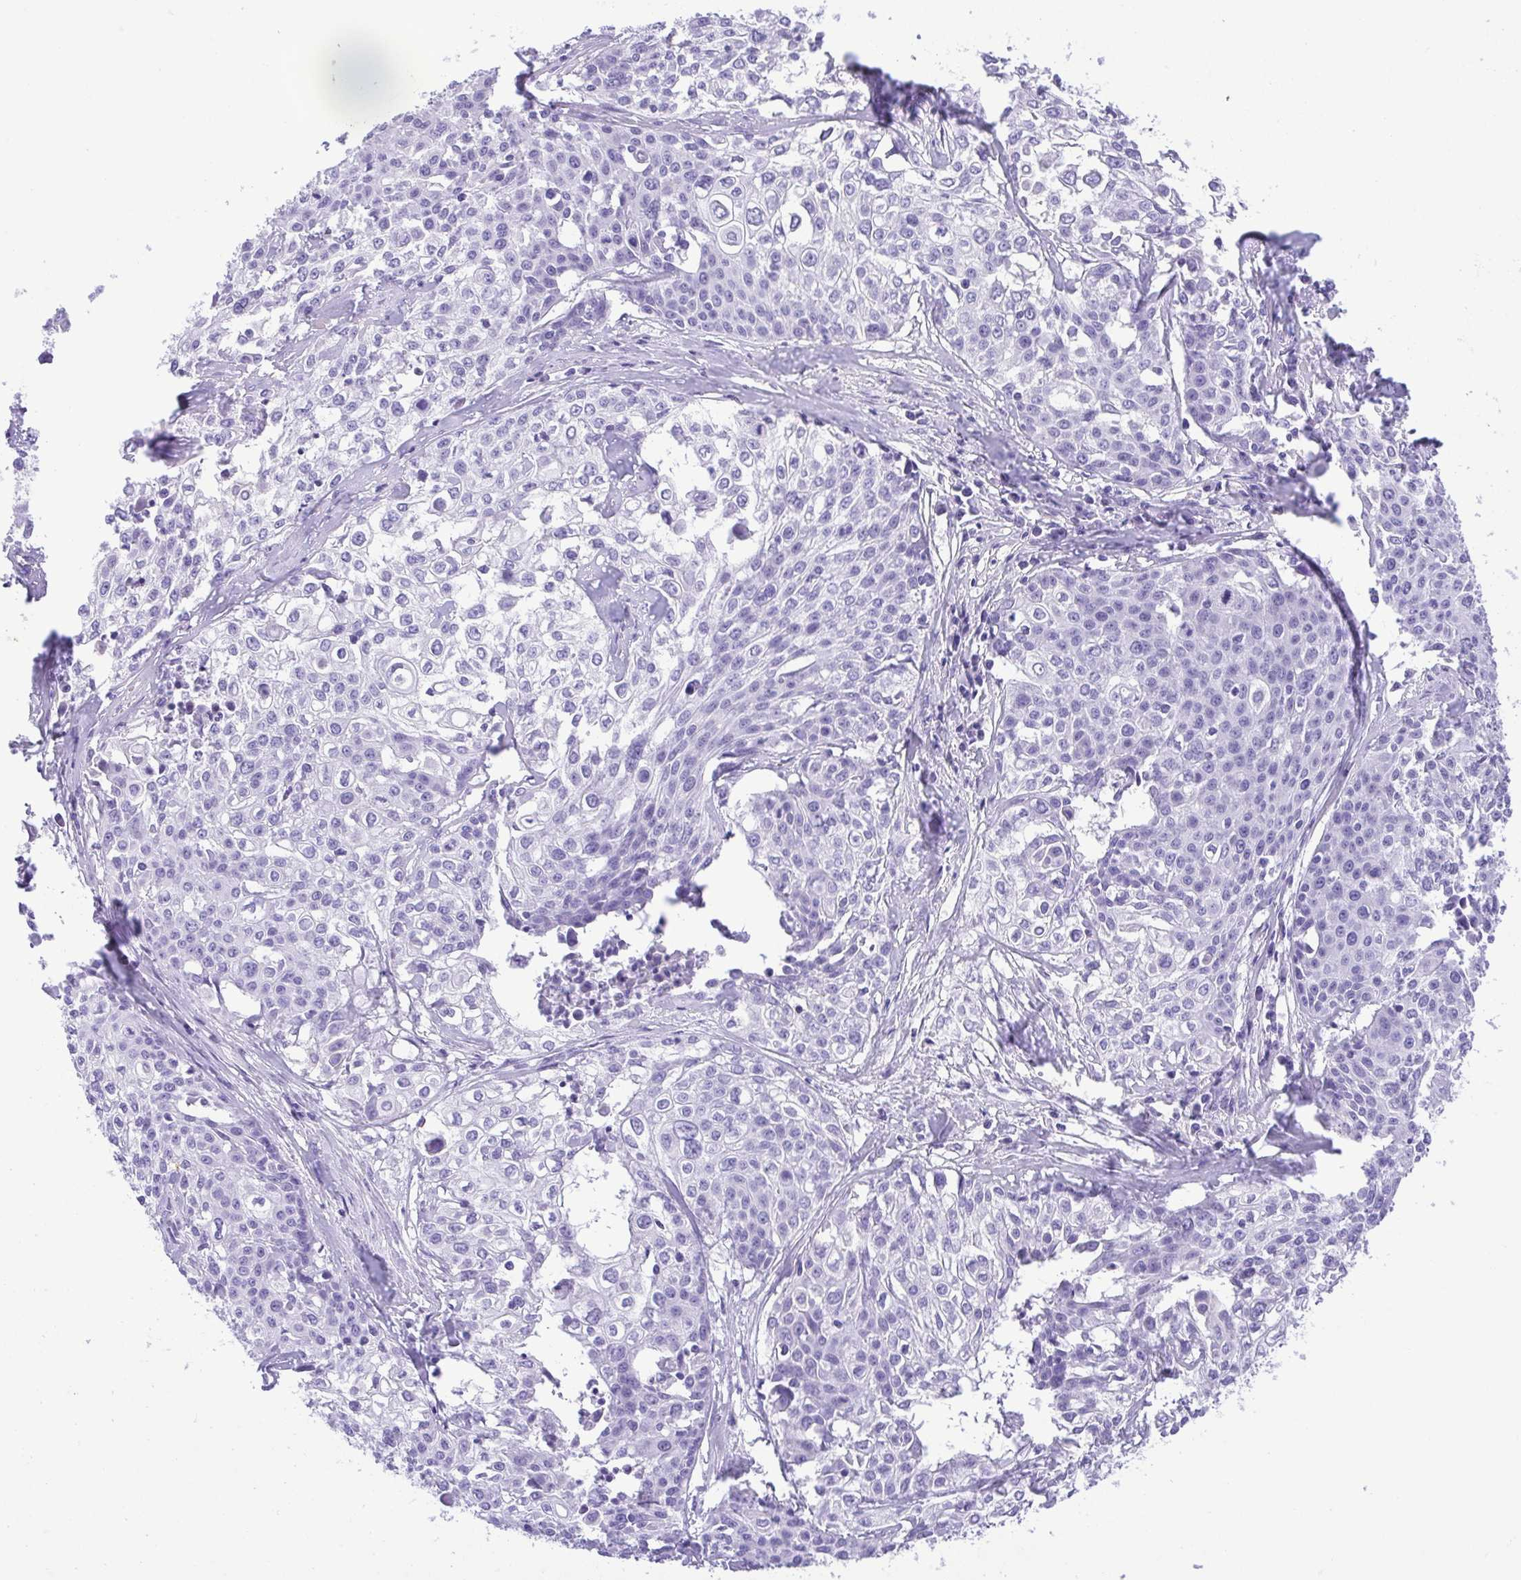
{"staining": {"intensity": "negative", "quantity": "none", "location": "none"}, "tissue": "cervical cancer", "cell_type": "Tumor cells", "image_type": "cancer", "snomed": [{"axis": "morphology", "description": "Squamous cell carcinoma, NOS"}, {"axis": "topography", "description": "Cervix"}], "caption": "This is an immunohistochemistry (IHC) histopathology image of cervical cancer (squamous cell carcinoma). There is no positivity in tumor cells.", "gene": "CDSN", "patient": {"sex": "female", "age": 39}}